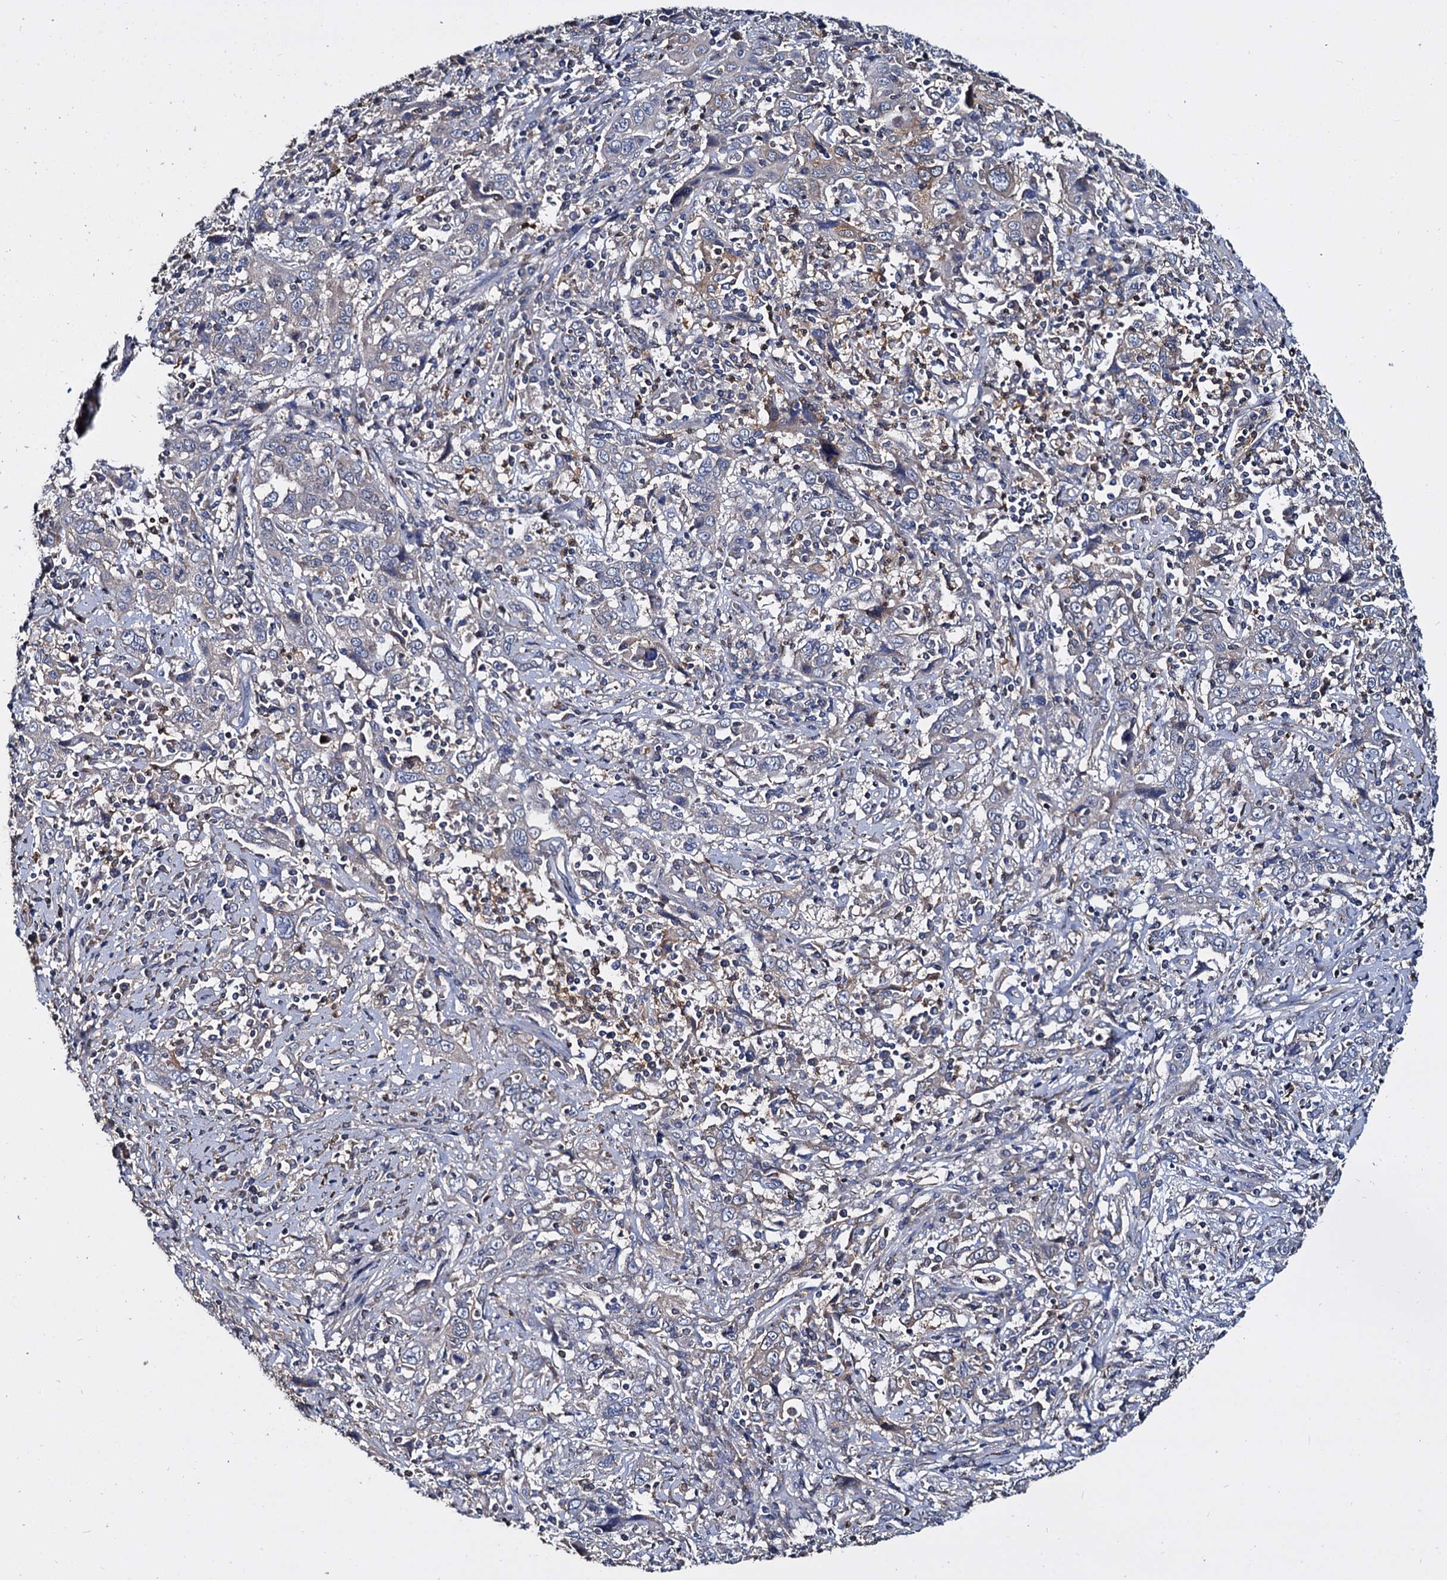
{"staining": {"intensity": "negative", "quantity": "none", "location": "none"}, "tissue": "cervical cancer", "cell_type": "Tumor cells", "image_type": "cancer", "snomed": [{"axis": "morphology", "description": "Squamous cell carcinoma, NOS"}, {"axis": "topography", "description": "Cervix"}], "caption": "IHC of human cervical squamous cell carcinoma reveals no positivity in tumor cells. (DAB (3,3'-diaminobenzidine) immunohistochemistry (IHC) with hematoxylin counter stain).", "gene": "ANKRD13A", "patient": {"sex": "female", "age": 46}}